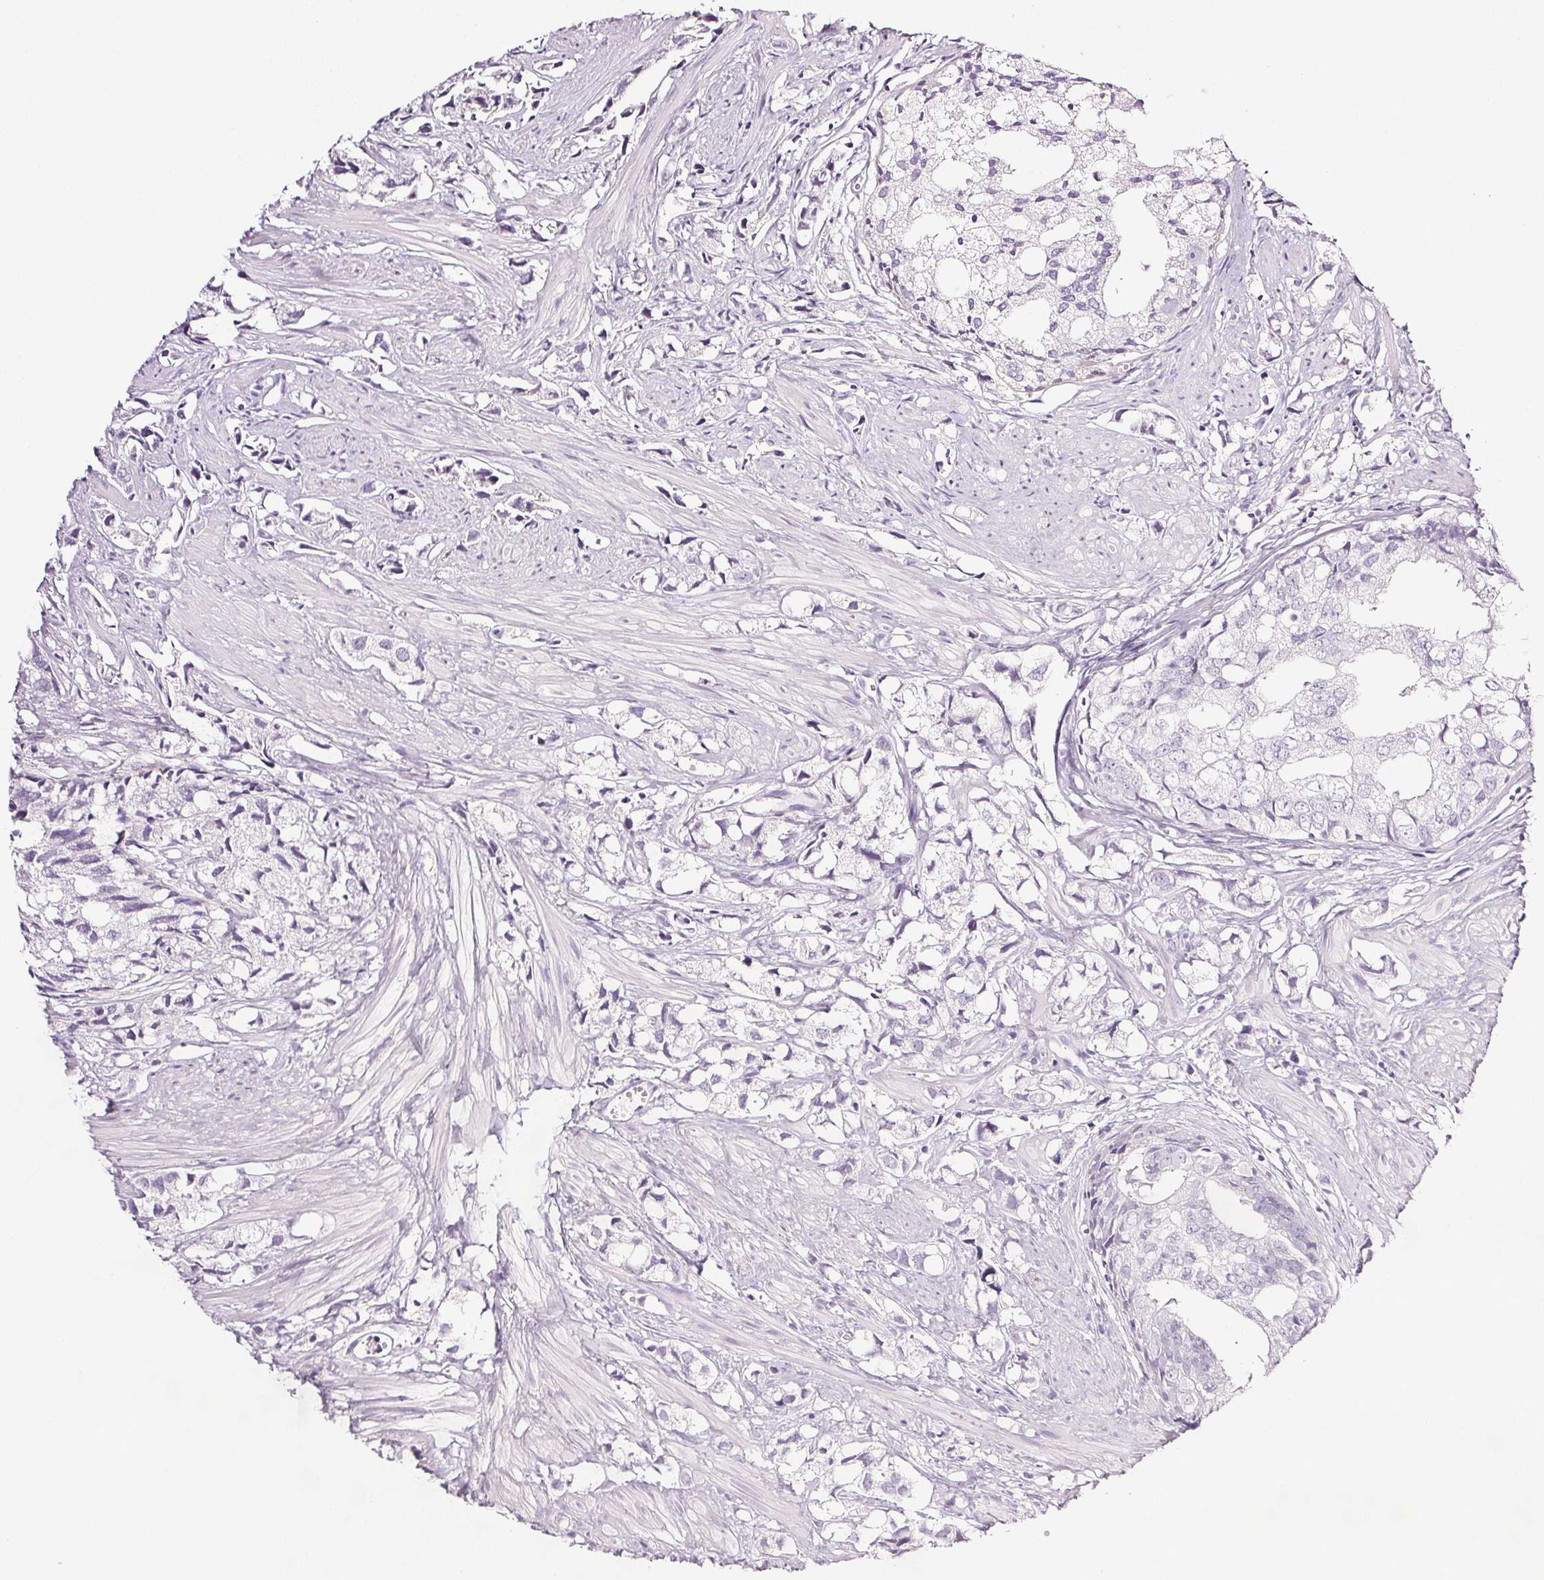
{"staining": {"intensity": "negative", "quantity": "none", "location": "none"}, "tissue": "prostate cancer", "cell_type": "Tumor cells", "image_type": "cancer", "snomed": [{"axis": "morphology", "description": "Adenocarcinoma, High grade"}, {"axis": "topography", "description": "Prostate"}], "caption": "A high-resolution histopathology image shows IHC staining of prostate cancer, which exhibits no significant expression in tumor cells.", "gene": "COL7A1", "patient": {"sex": "male", "age": 58}}